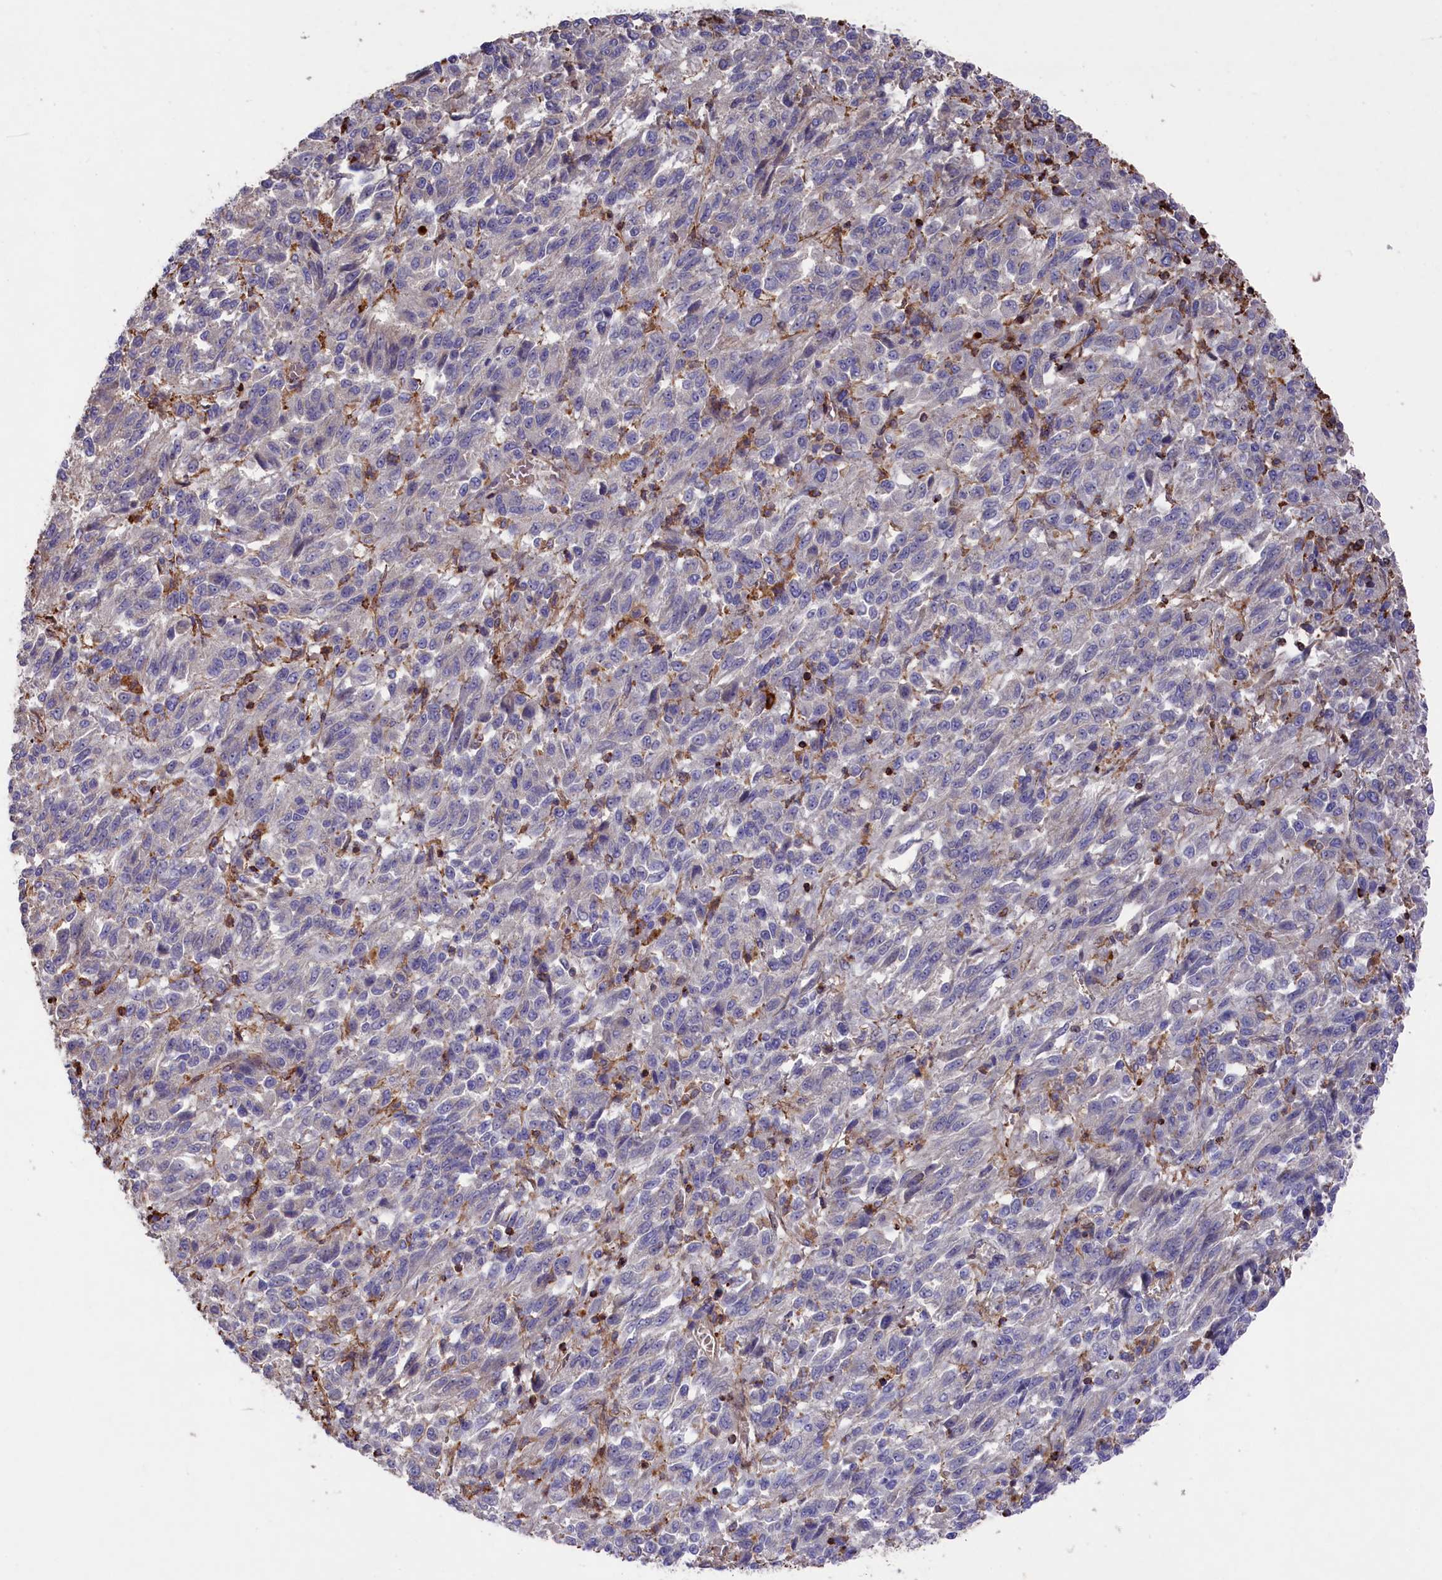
{"staining": {"intensity": "negative", "quantity": "none", "location": "none"}, "tissue": "melanoma", "cell_type": "Tumor cells", "image_type": "cancer", "snomed": [{"axis": "morphology", "description": "Malignant melanoma, Metastatic site"}, {"axis": "topography", "description": "Lung"}], "caption": "Immunohistochemical staining of malignant melanoma (metastatic site) reveals no significant expression in tumor cells.", "gene": "RAPSN", "patient": {"sex": "male", "age": 64}}